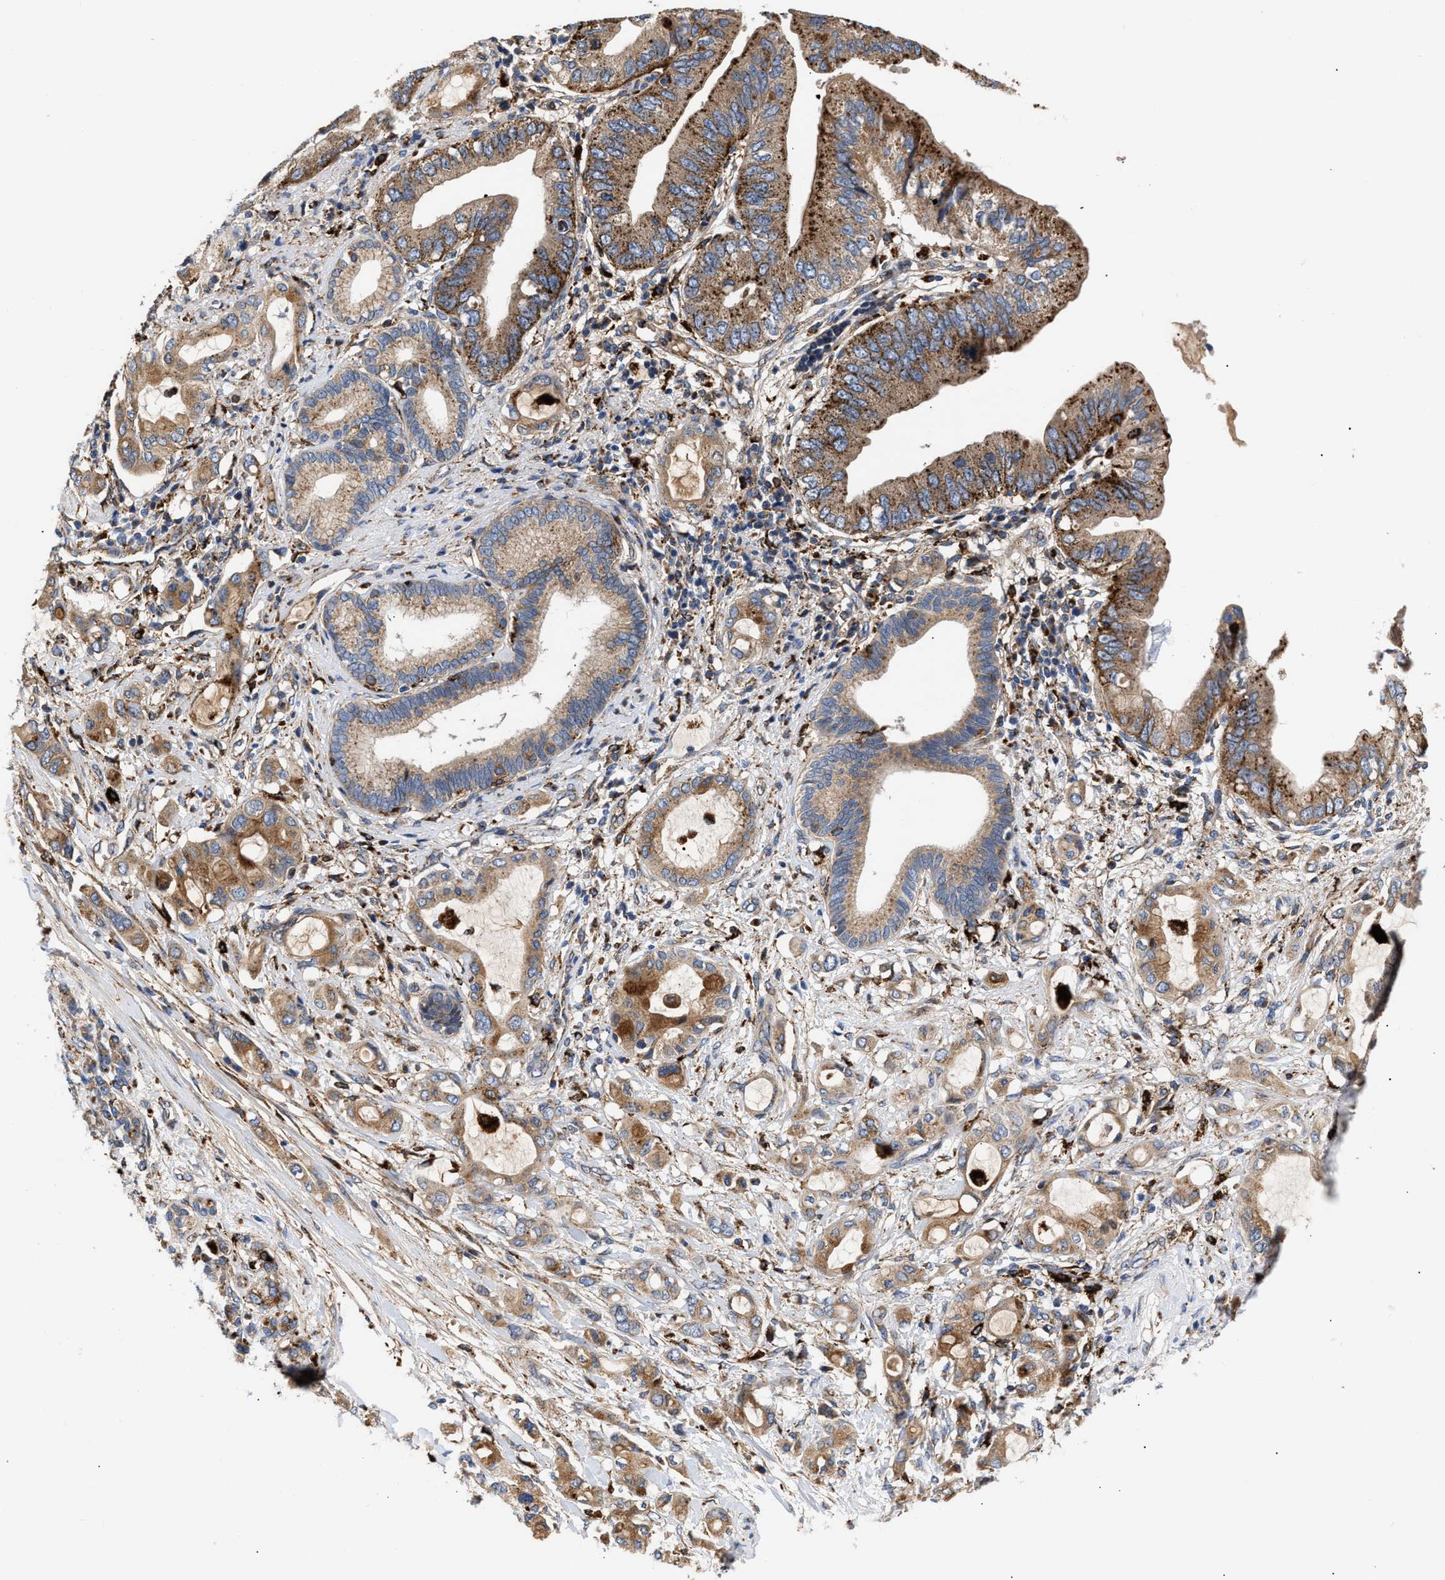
{"staining": {"intensity": "moderate", "quantity": ">75%", "location": "cytoplasmic/membranous"}, "tissue": "pancreatic cancer", "cell_type": "Tumor cells", "image_type": "cancer", "snomed": [{"axis": "morphology", "description": "Adenocarcinoma, NOS"}, {"axis": "topography", "description": "Pancreas"}], "caption": "Moderate cytoplasmic/membranous expression is seen in about >75% of tumor cells in pancreatic cancer.", "gene": "CCDC146", "patient": {"sex": "female", "age": 56}}